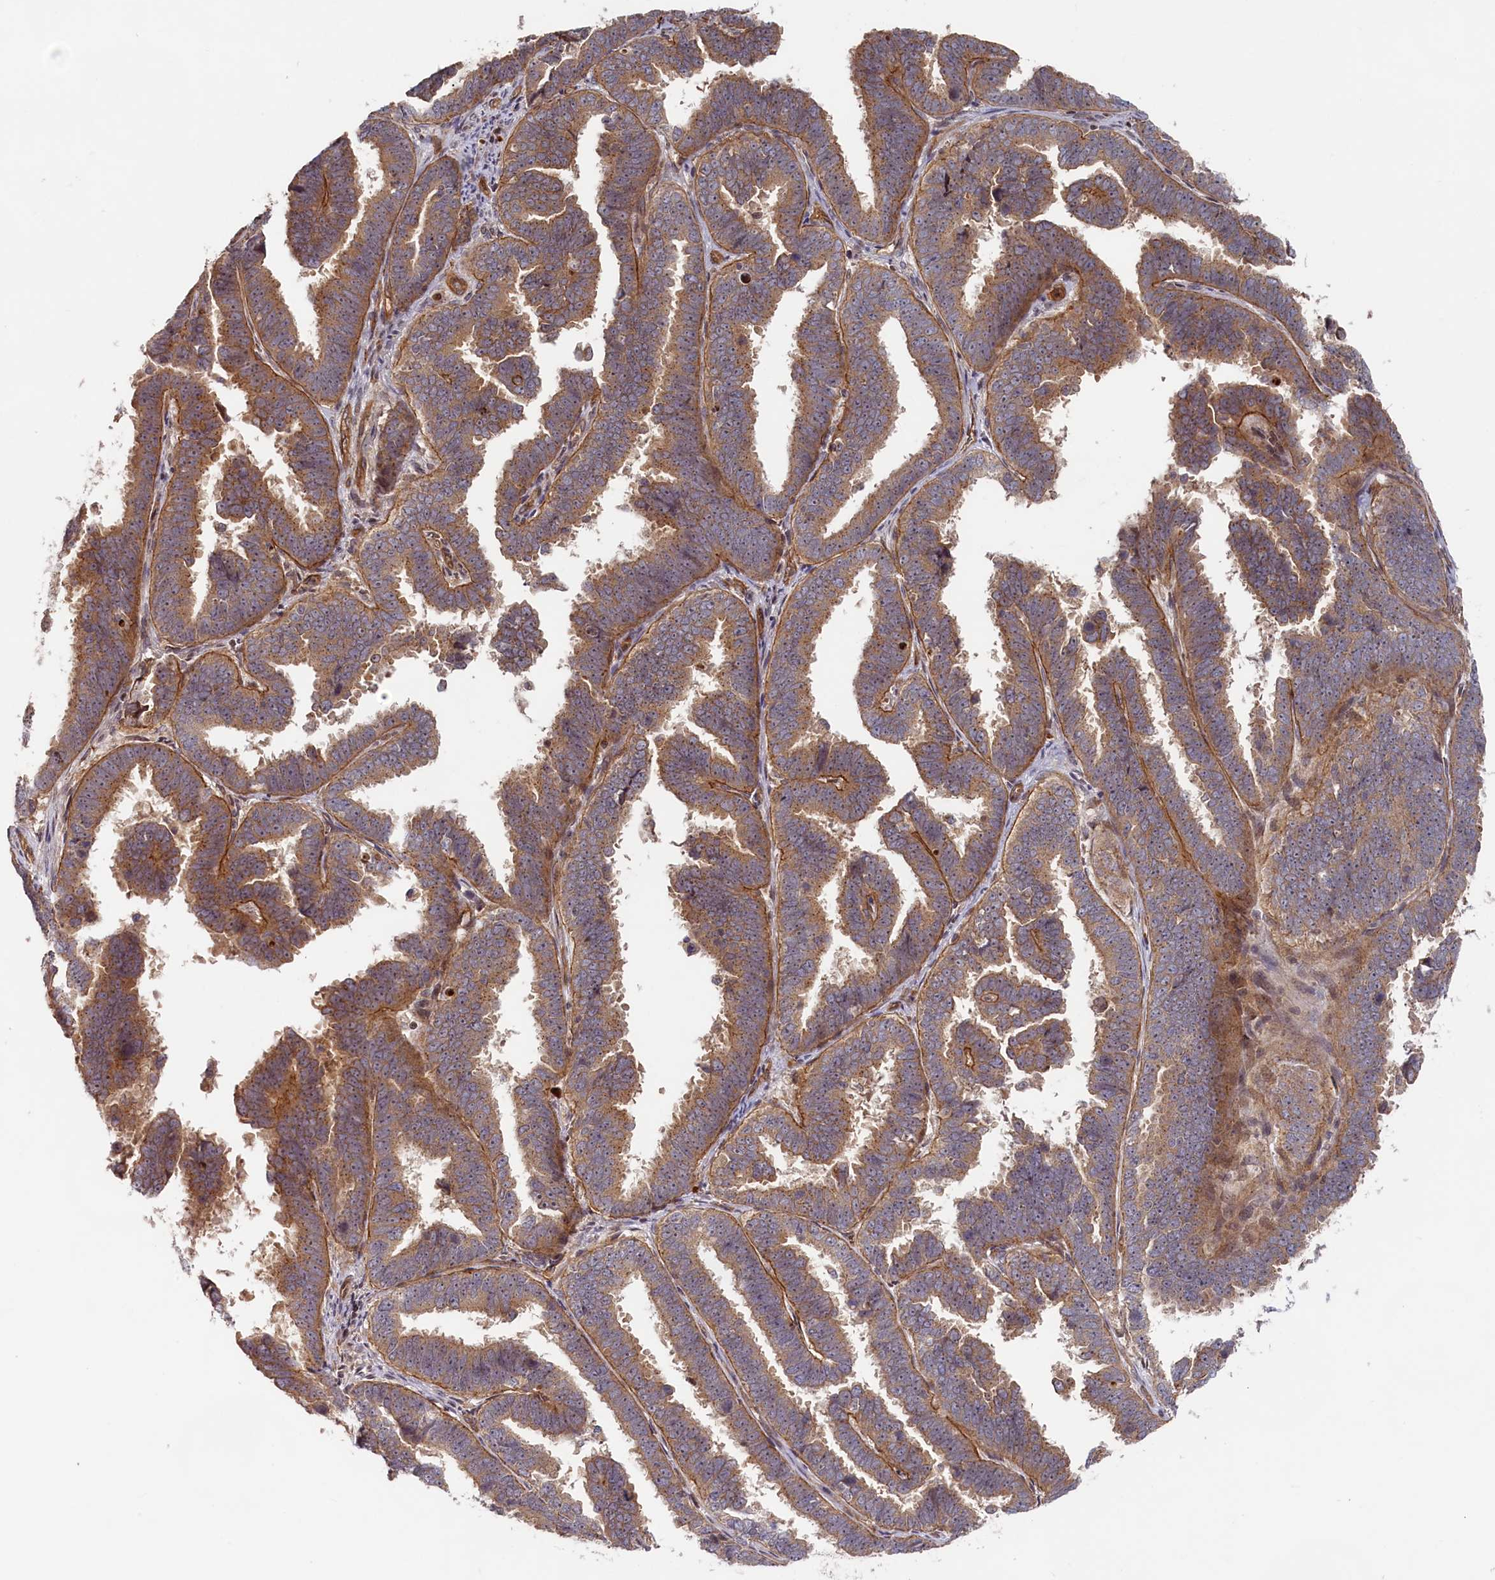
{"staining": {"intensity": "moderate", "quantity": ">75%", "location": "cytoplasmic/membranous"}, "tissue": "endometrial cancer", "cell_type": "Tumor cells", "image_type": "cancer", "snomed": [{"axis": "morphology", "description": "Adenocarcinoma, NOS"}, {"axis": "topography", "description": "Endometrium"}], "caption": "Protein expression analysis of human endometrial cancer reveals moderate cytoplasmic/membranous staining in approximately >75% of tumor cells.", "gene": "CEP44", "patient": {"sex": "female", "age": 75}}